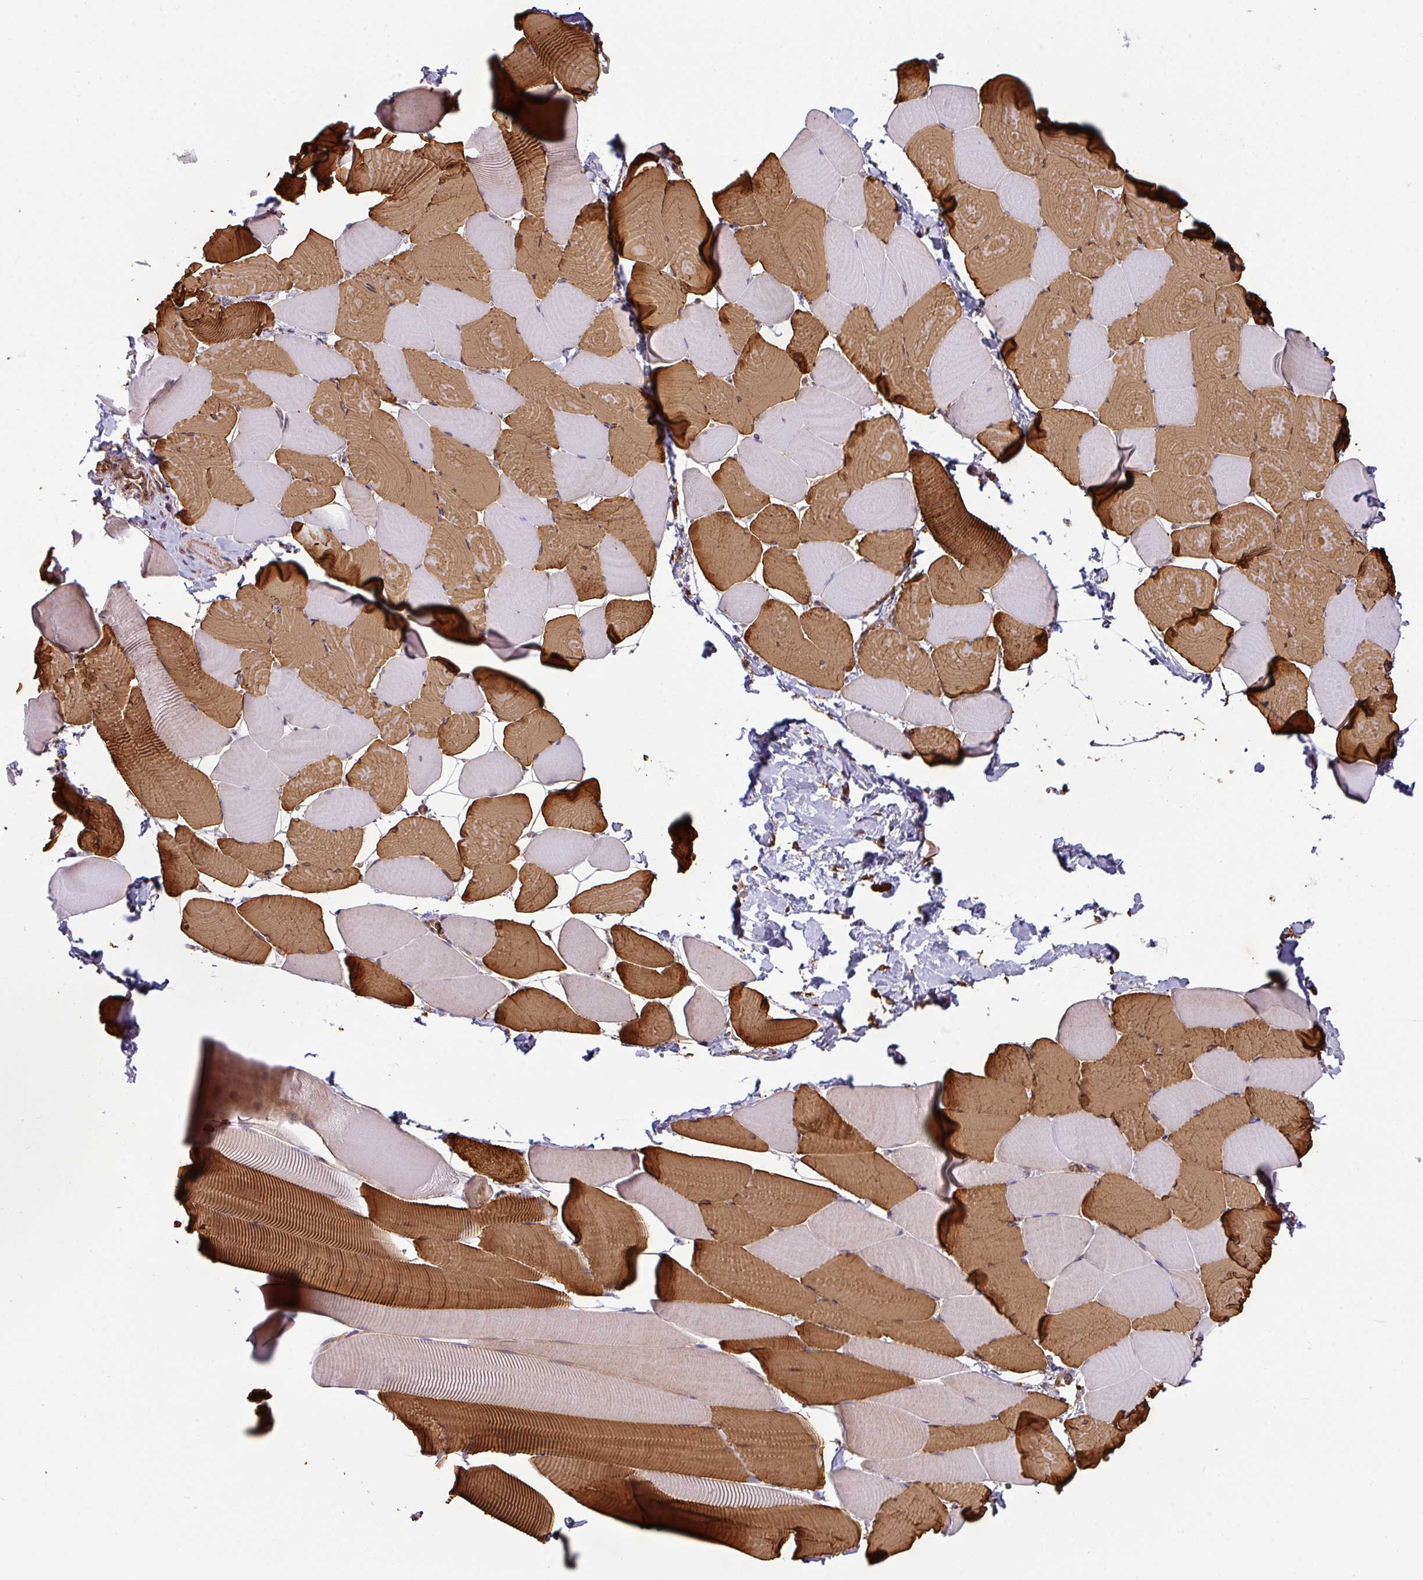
{"staining": {"intensity": "strong", "quantity": "25%-75%", "location": "cytoplasmic/membranous"}, "tissue": "skeletal muscle", "cell_type": "Myocytes", "image_type": "normal", "snomed": [{"axis": "morphology", "description": "Normal tissue, NOS"}, {"axis": "topography", "description": "Skeletal muscle"}], "caption": "Skeletal muscle stained with DAB immunohistochemistry demonstrates high levels of strong cytoplasmic/membranous expression in about 25%-75% of myocytes. (Brightfield microscopy of DAB IHC at high magnification).", "gene": "CASP2", "patient": {"sex": "male", "age": 25}}